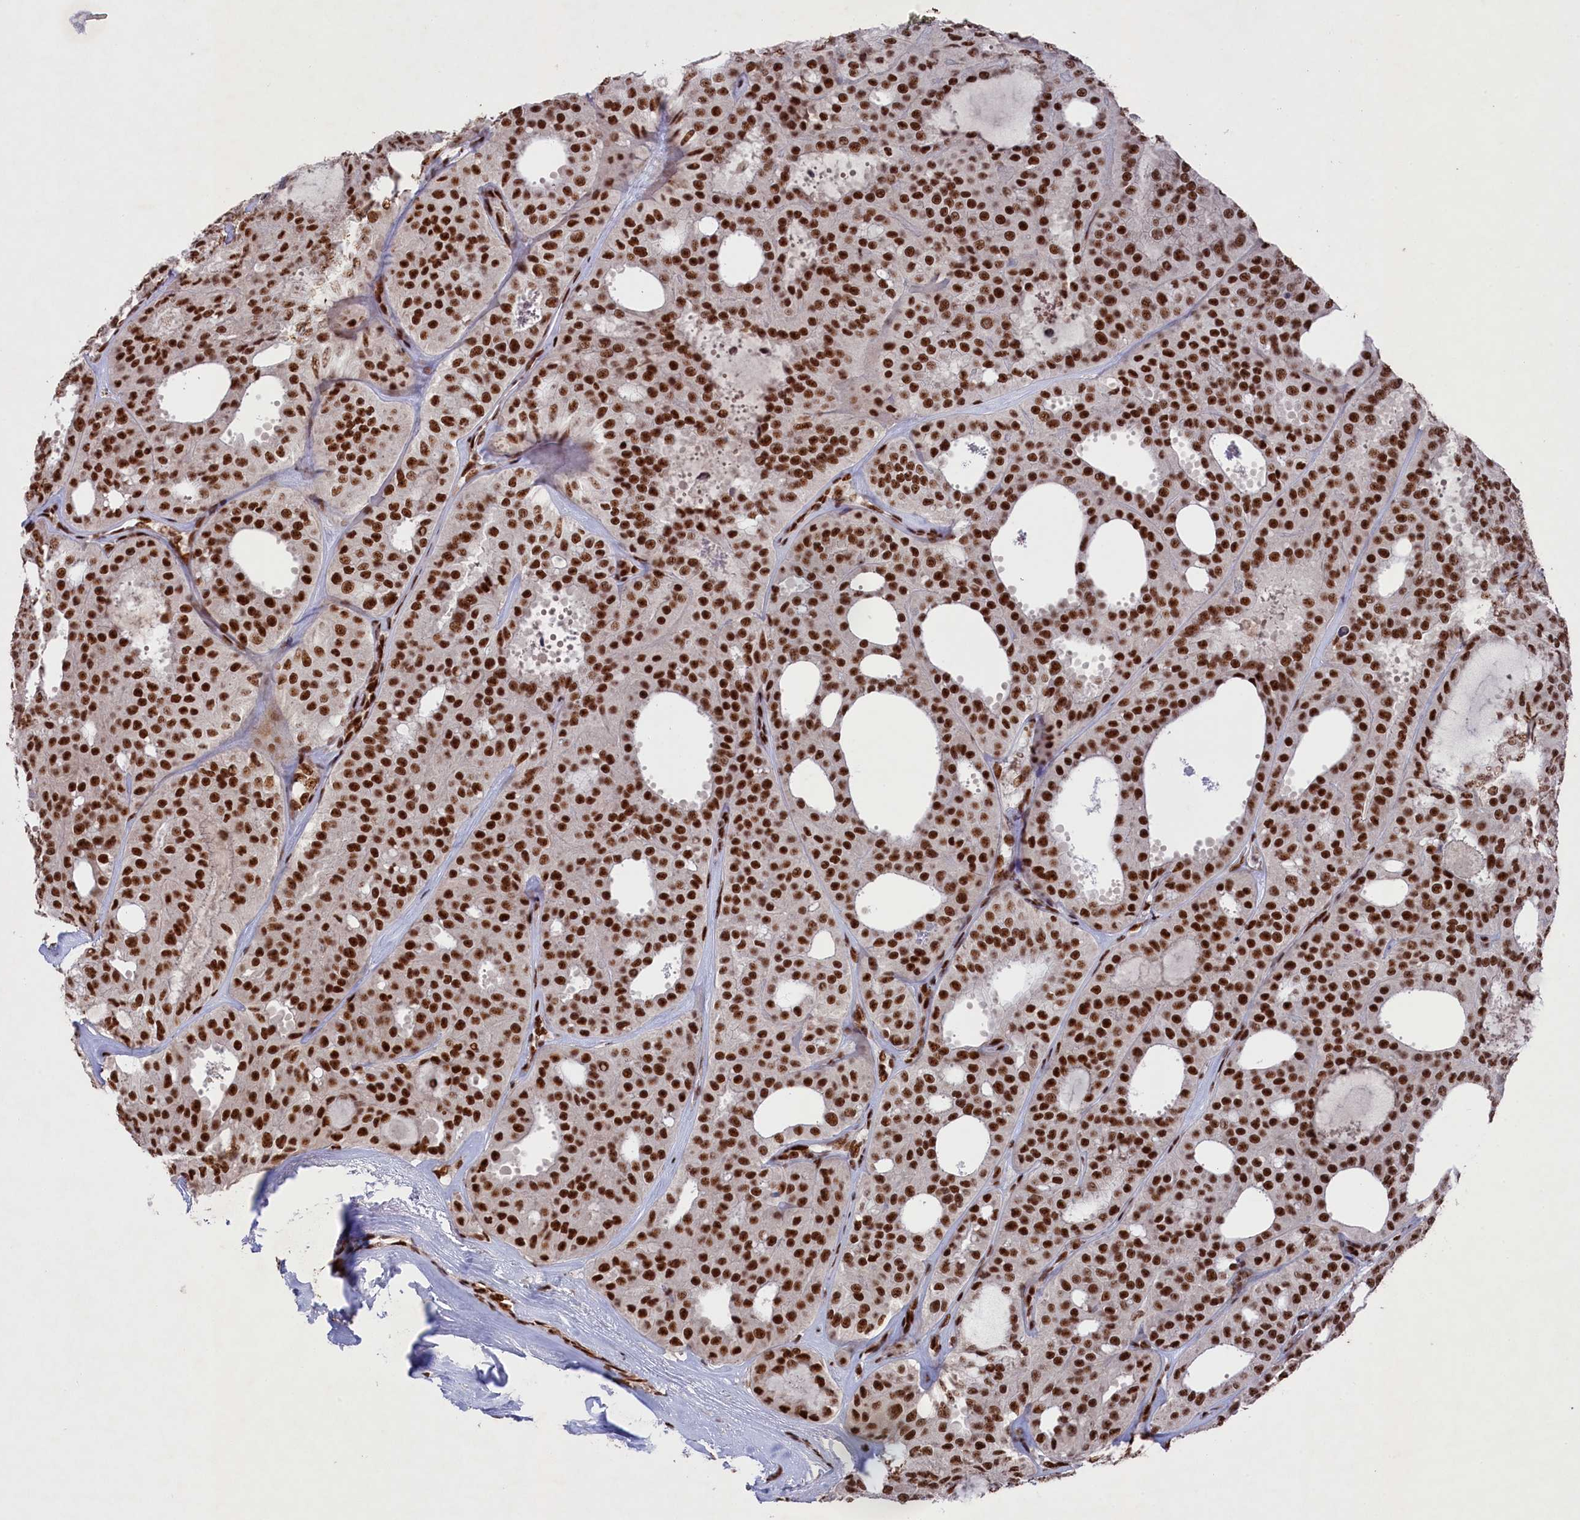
{"staining": {"intensity": "strong", "quantity": ">75%", "location": "nuclear"}, "tissue": "thyroid cancer", "cell_type": "Tumor cells", "image_type": "cancer", "snomed": [{"axis": "morphology", "description": "Follicular adenoma carcinoma, NOS"}, {"axis": "topography", "description": "Thyroid gland"}], "caption": "Strong nuclear protein expression is seen in about >75% of tumor cells in follicular adenoma carcinoma (thyroid).", "gene": "PRPF31", "patient": {"sex": "male", "age": 75}}